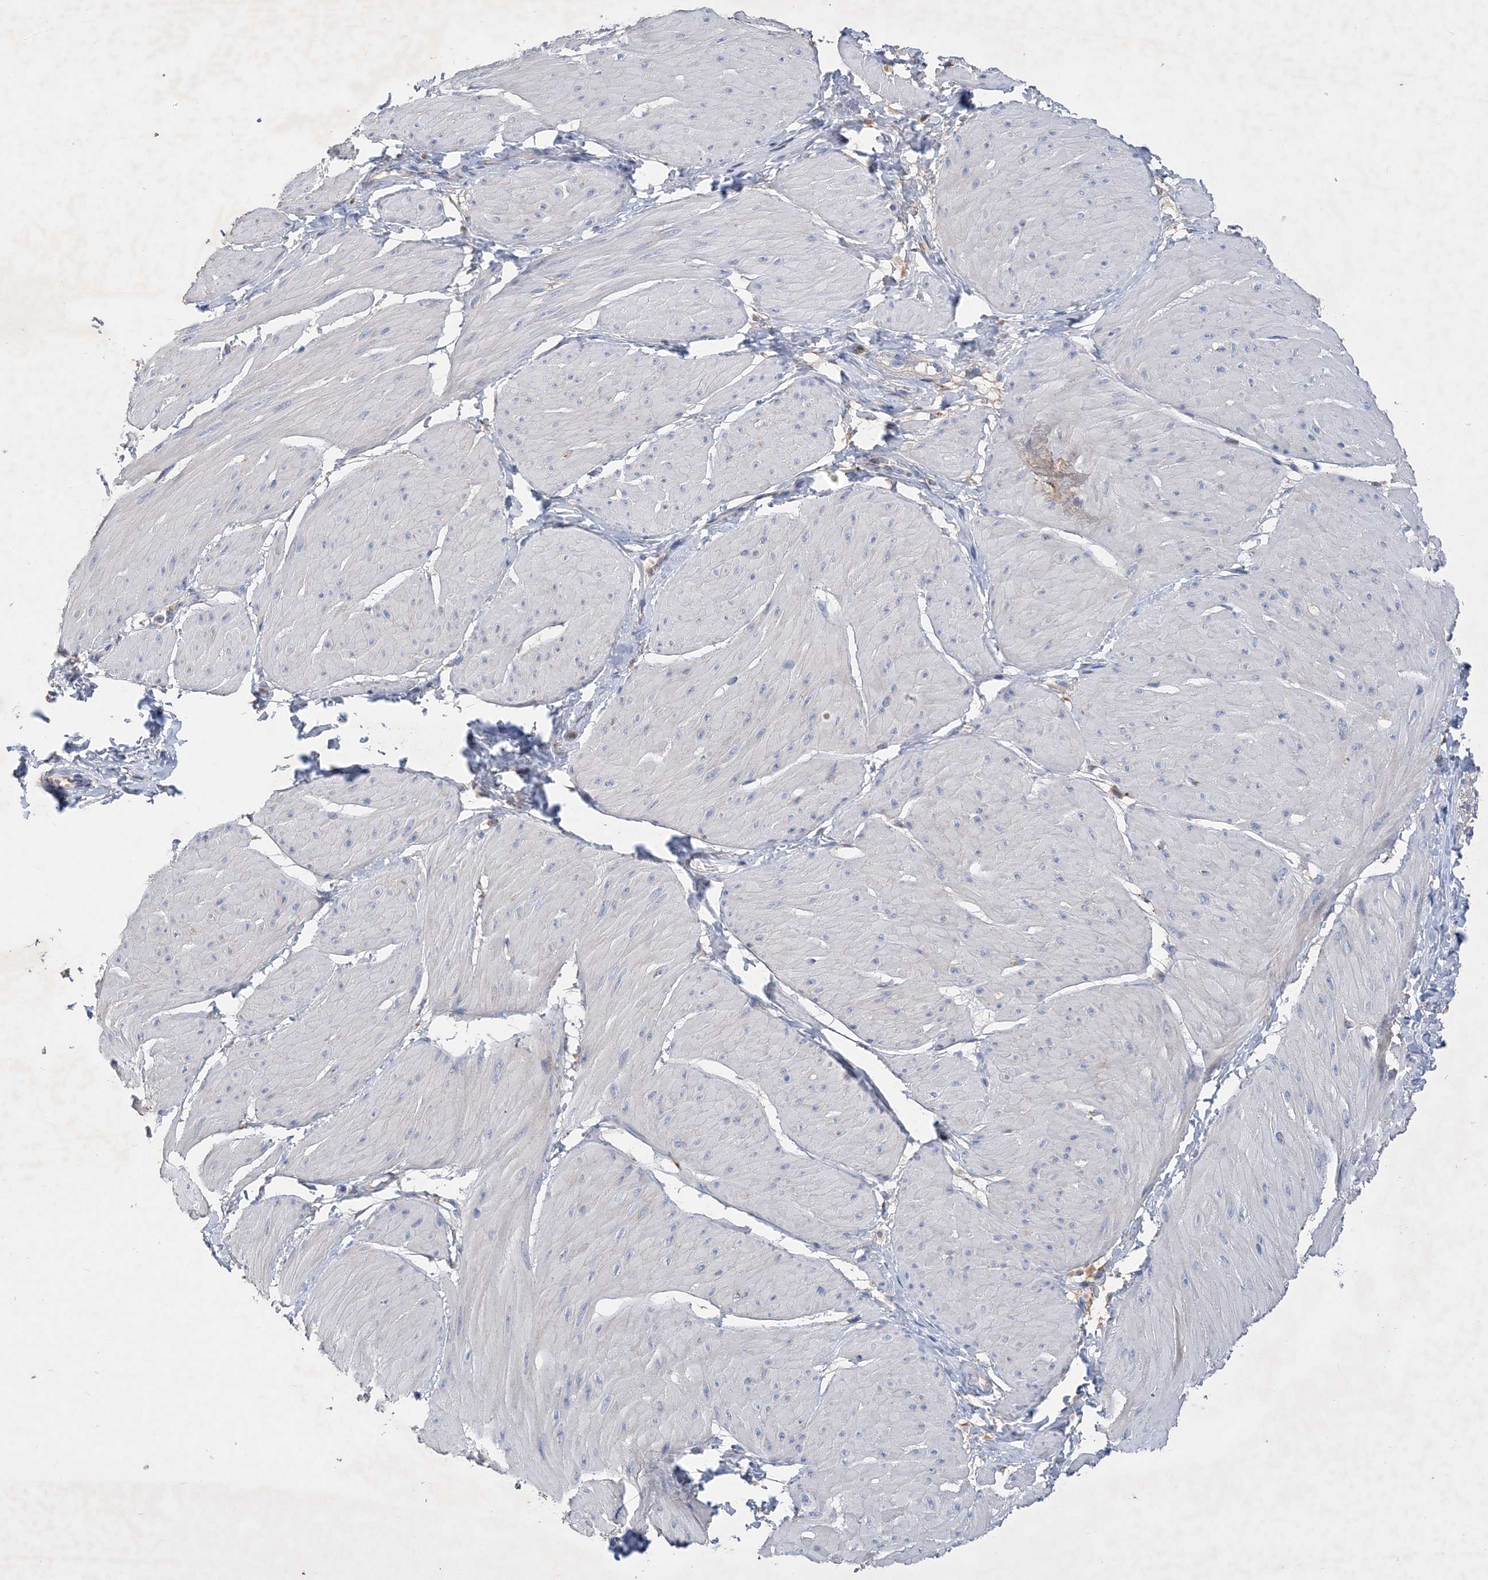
{"staining": {"intensity": "negative", "quantity": "none", "location": "none"}, "tissue": "smooth muscle", "cell_type": "Smooth muscle cells", "image_type": "normal", "snomed": [{"axis": "morphology", "description": "Urothelial carcinoma, High grade"}, {"axis": "topography", "description": "Urinary bladder"}], "caption": "A high-resolution photomicrograph shows IHC staining of normal smooth muscle, which shows no significant expression in smooth muscle cells.", "gene": "GRINA", "patient": {"sex": "male", "age": 46}}